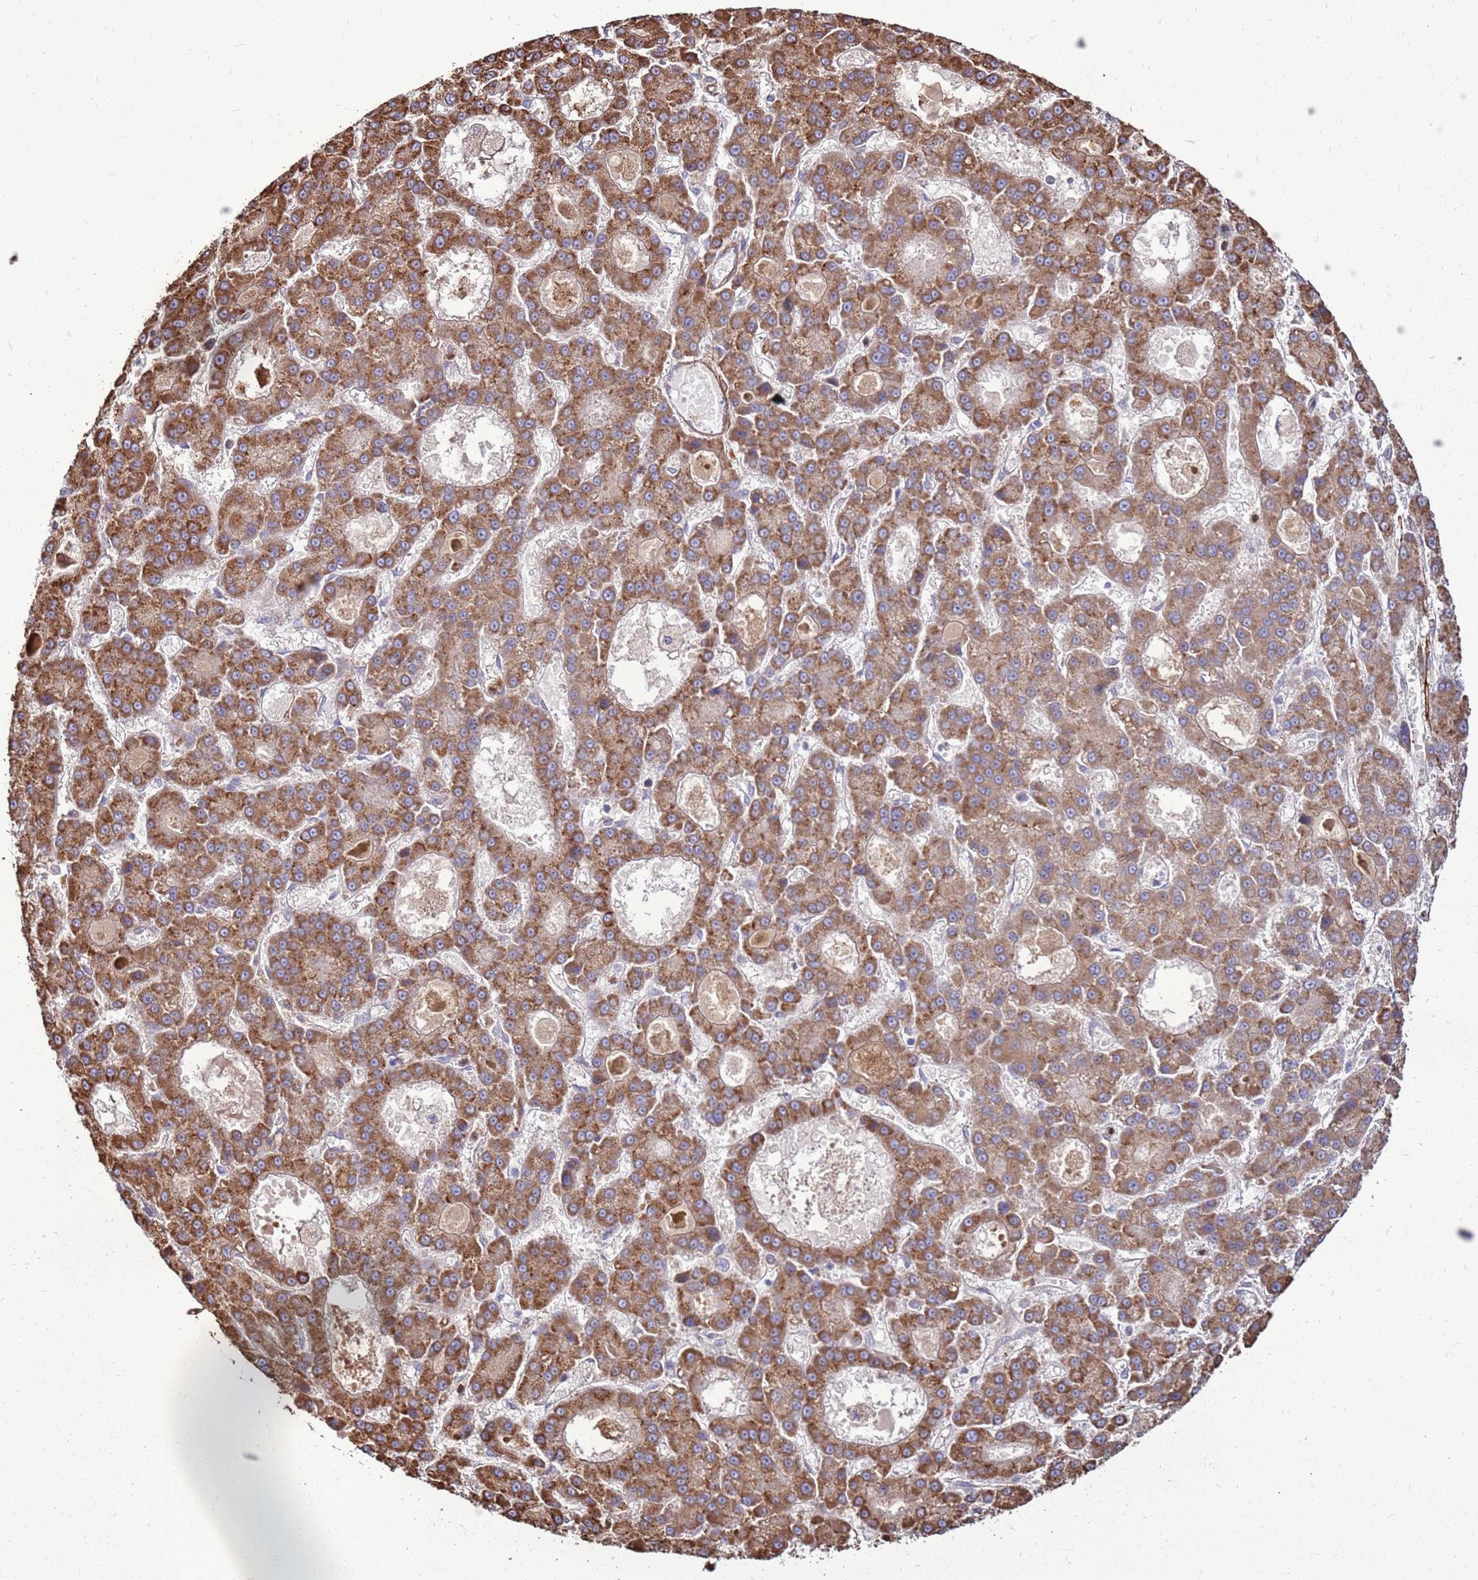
{"staining": {"intensity": "moderate", "quantity": ">75%", "location": "cytoplasmic/membranous"}, "tissue": "liver cancer", "cell_type": "Tumor cells", "image_type": "cancer", "snomed": [{"axis": "morphology", "description": "Carcinoma, Hepatocellular, NOS"}, {"axis": "topography", "description": "Liver"}], "caption": "This image displays liver hepatocellular carcinoma stained with immunohistochemistry to label a protein in brown. The cytoplasmic/membranous of tumor cells show moderate positivity for the protein. Nuclei are counter-stained blue.", "gene": "DDX59", "patient": {"sex": "male", "age": 70}}